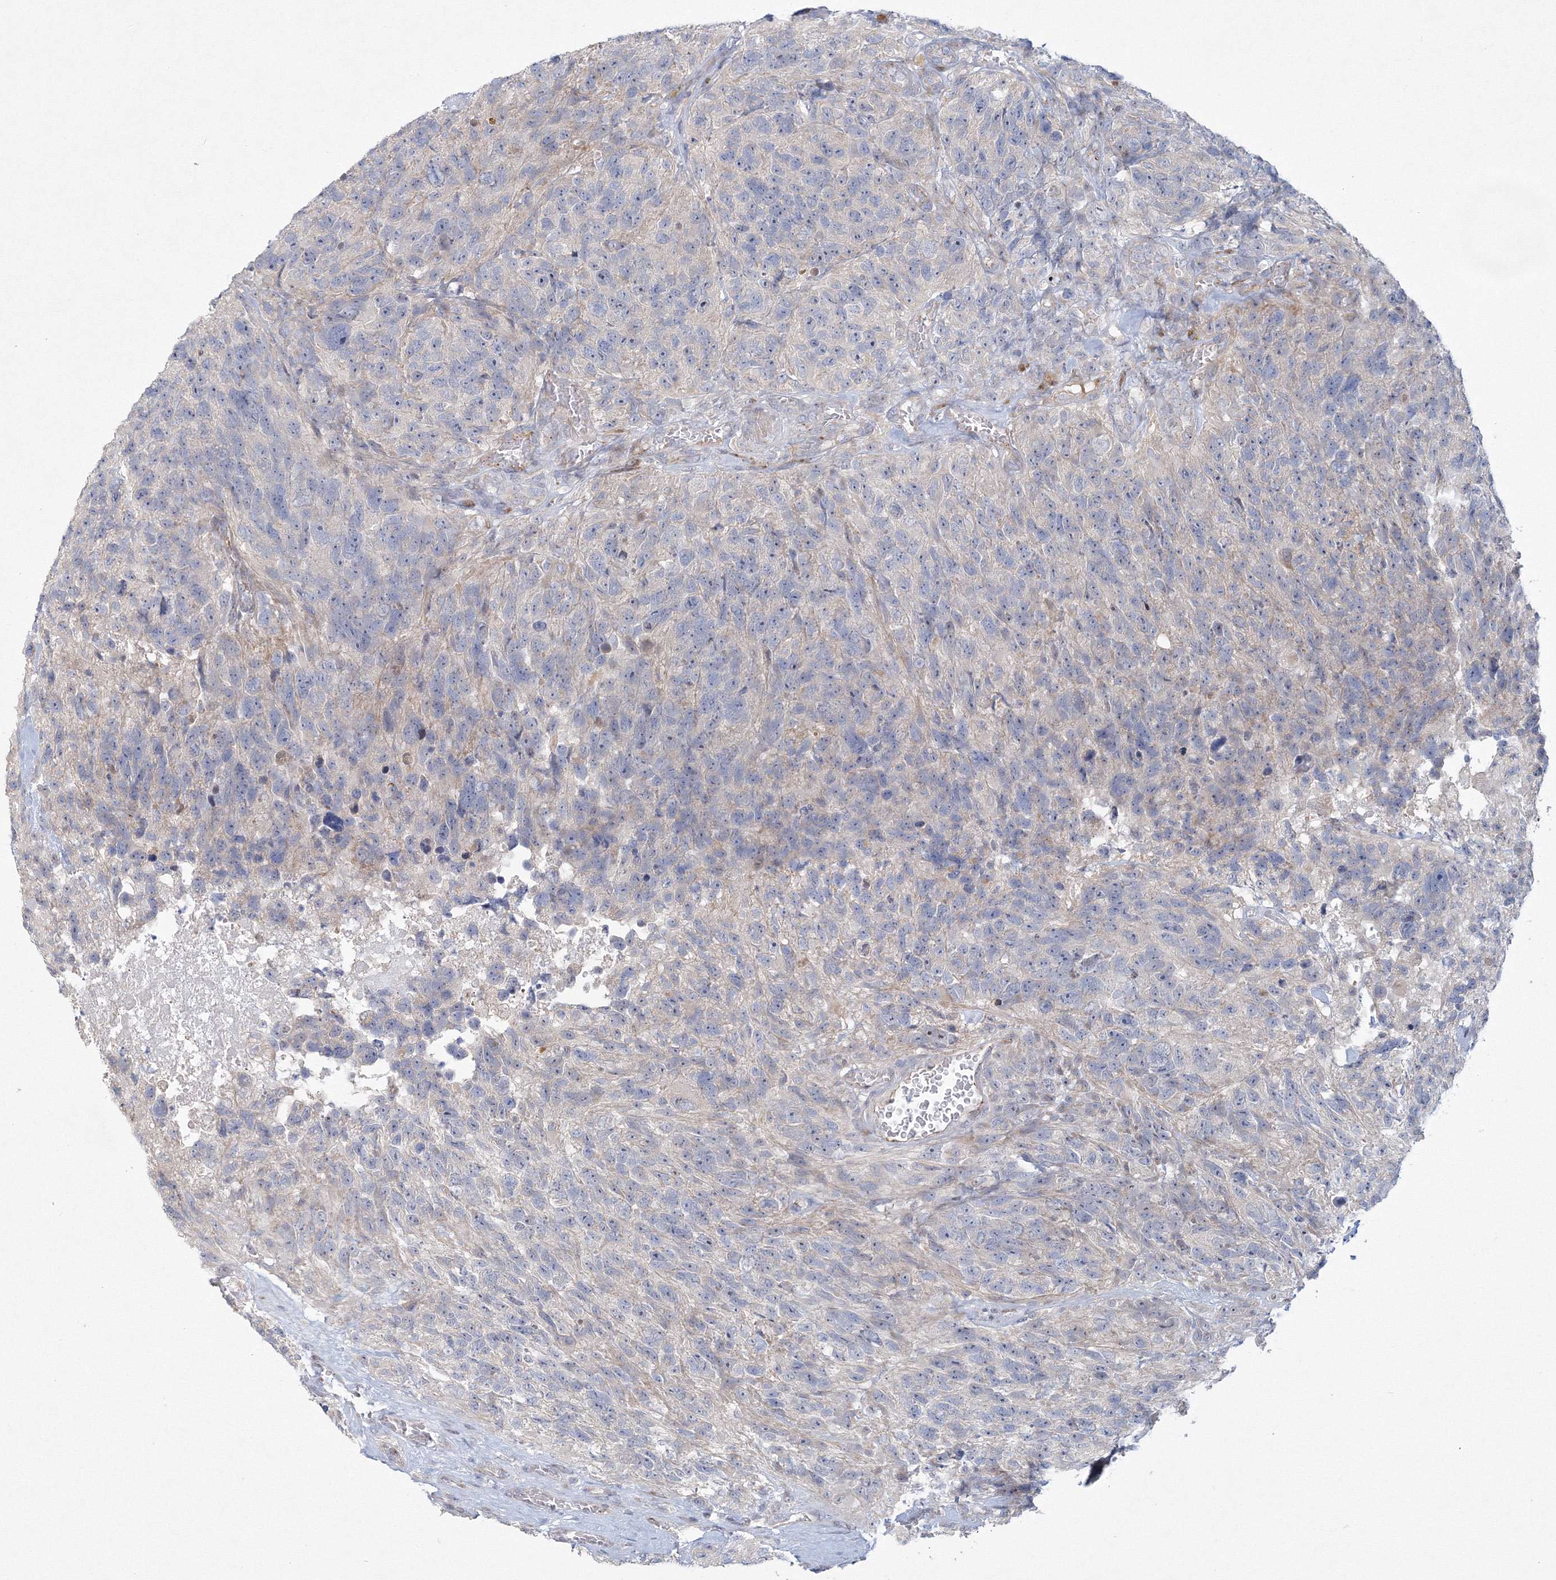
{"staining": {"intensity": "weak", "quantity": "<25%", "location": "cytoplasmic/membranous"}, "tissue": "glioma", "cell_type": "Tumor cells", "image_type": "cancer", "snomed": [{"axis": "morphology", "description": "Glioma, malignant, High grade"}, {"axis": "topography", "description": "Brain"}], "caption": "The photomicrograph exhibits no significant staining in tumor cells of glioma.", "gene": "WDR49", "patient": {"sex": "male", "age": 69}}